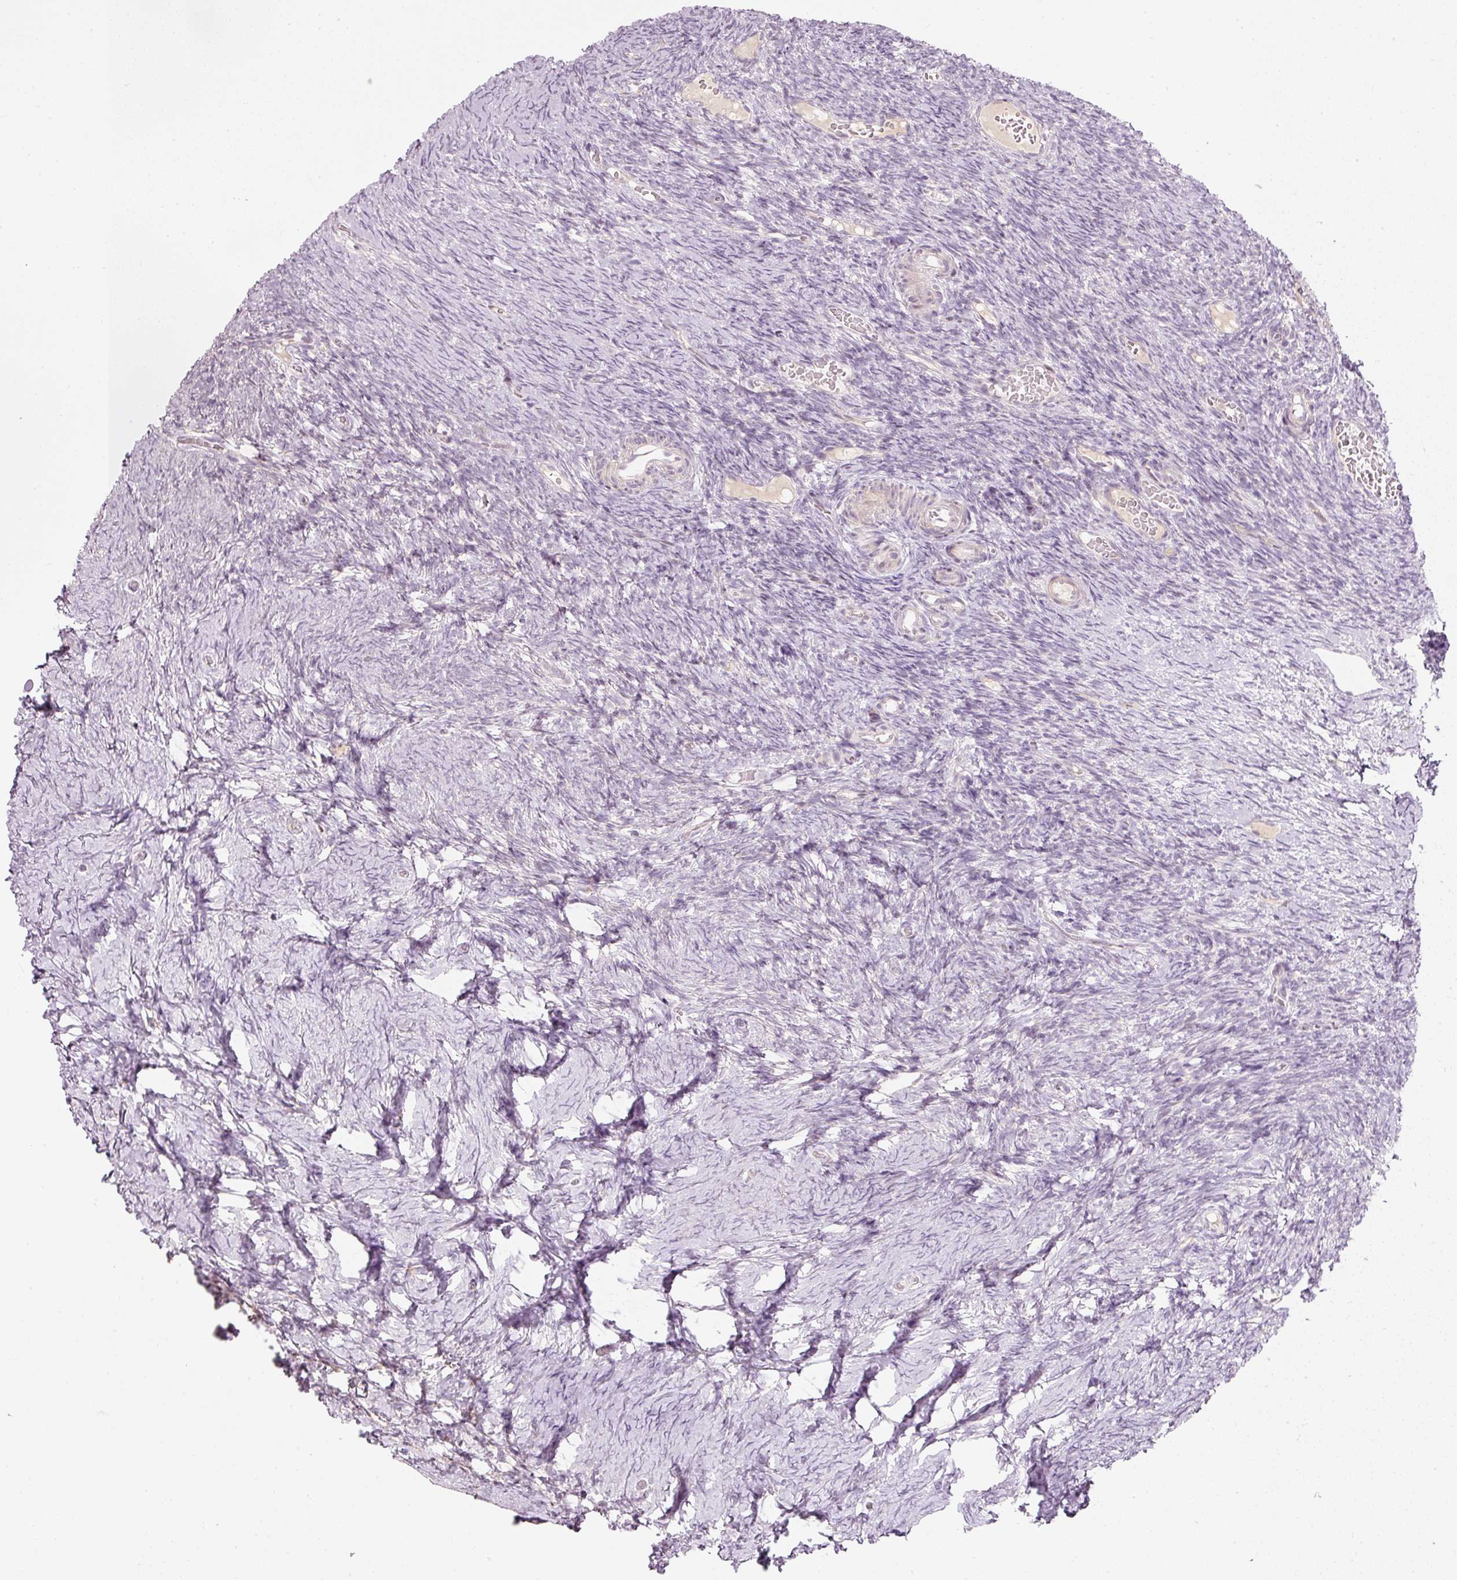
{"staining": {"intensity": "weak", "quantity": "<25%", "location": "cytoplasmic/membranous"}, "tissue": "ovary", "cell_type": "Follicle cells", "image_type": "normal", "snomed": [{"axis": "morphology", "description": "Normal tissue, NOS"}, {"axis": "topography", "description": "Ovary"}], "caption": "This is an immunohistochemistry (IHC) image of normal ovary. There is no positivity in follicle cells.", "gene": "RNF39", "patient": {"sex": "female", "age": 39}}